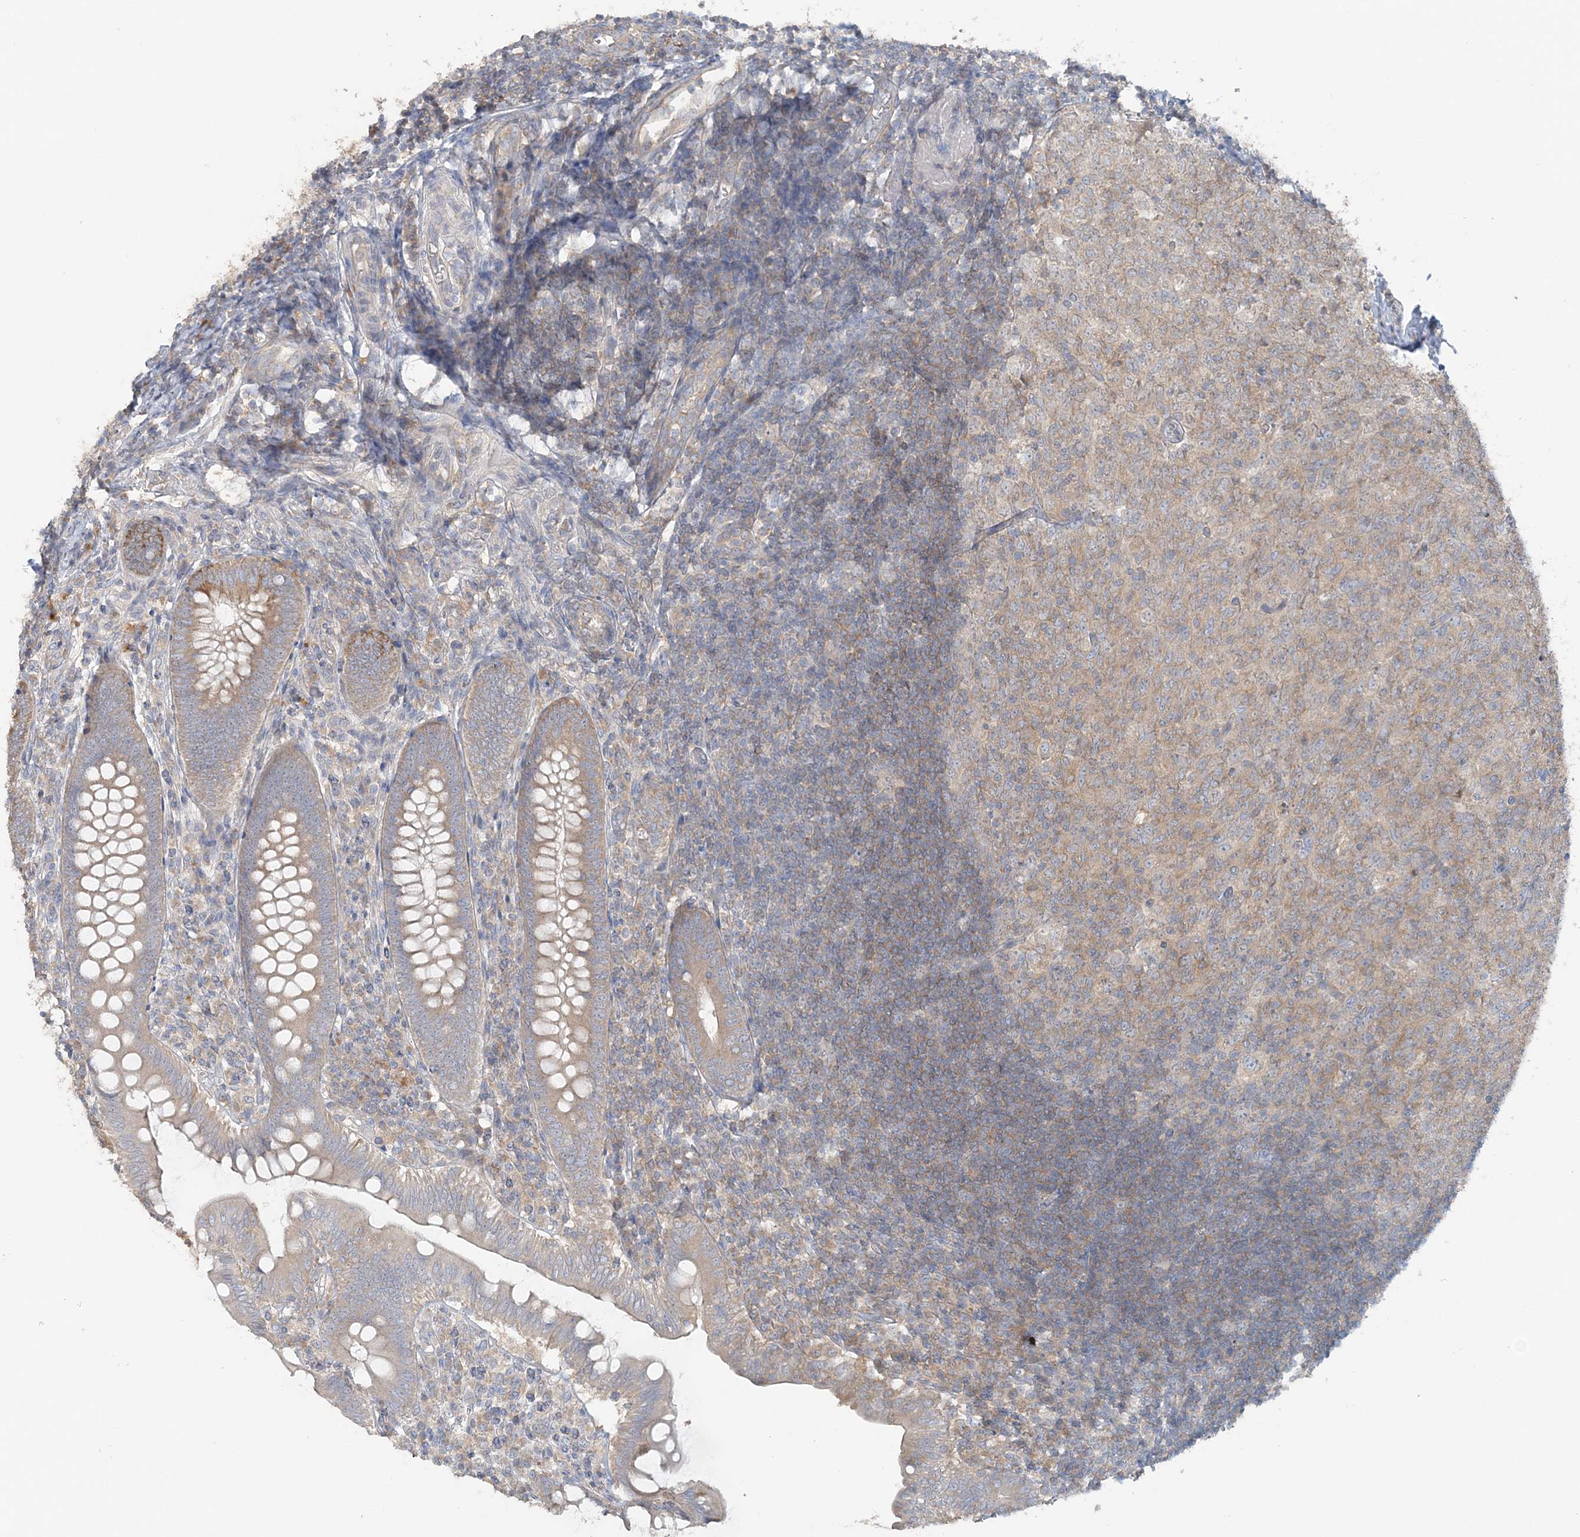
{"staining": {"intensity": "moderate", "quantity": "25%-75%", "location": "cytoplasmic/membranous"}, "tissue": "appendix", "cell_type": "Glandular cells", "image_type": "normal", "snomed": [{"axis": "morphology", "description": "Normal tissue, NOS"}, {"axis": "topography", "description": "Appendix"}], "caption": "The micrograph exhibits immunohistochemical staining of benign appendix. There is moderate cytoplasmic/membranous expression is identified in approximately 25%-75% of glandular cells.", "gene": "TBC1D5", "patient": {"sex": "male", "age": 14}}